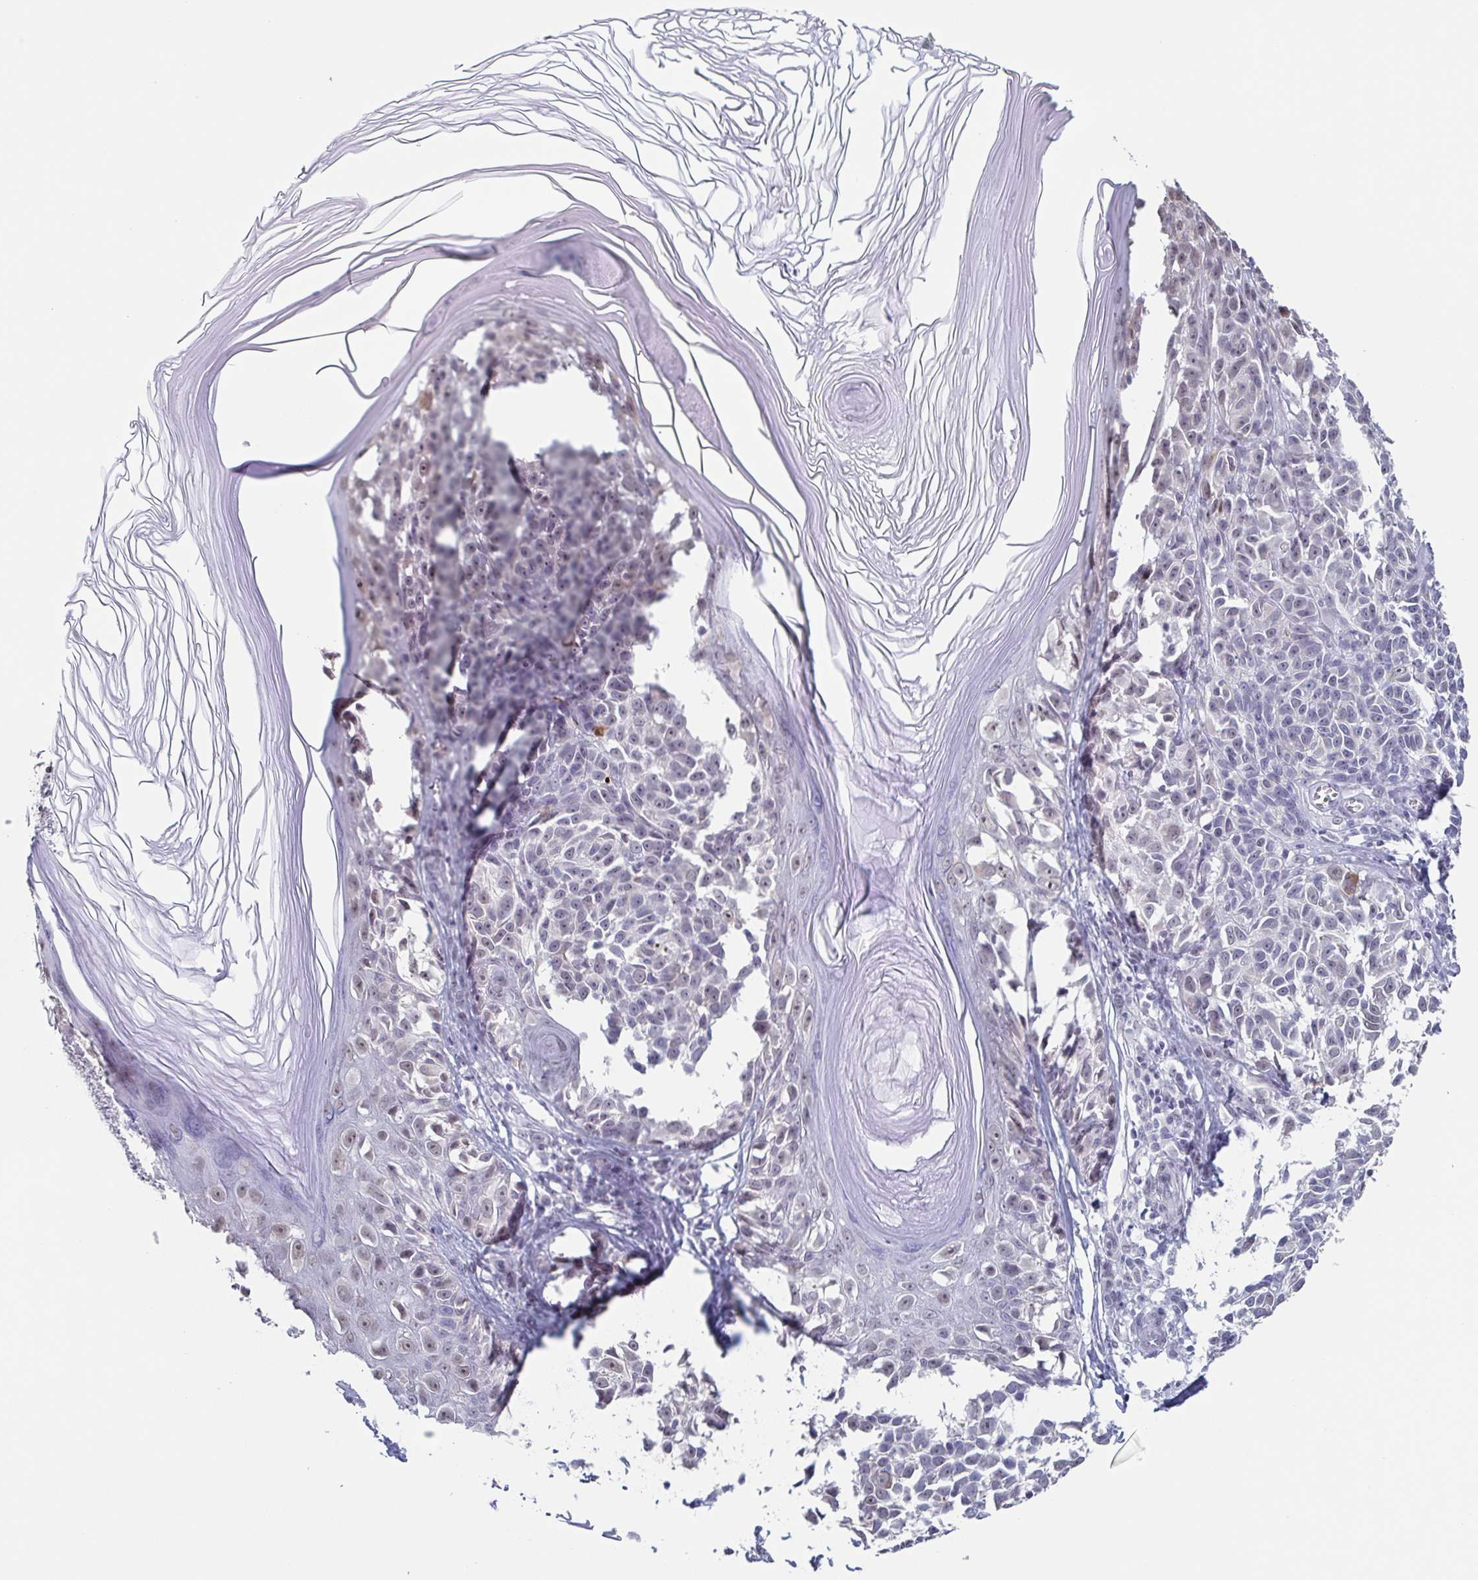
{"staining": {"intensity": "negative", "quantity": "none", "location": "none"}, "tissue": "melanoma", "cell_type": "Tumor cells", "image_type": "cancer", "snomed": [{"axis": "morphology", "description": "Malignant melanoma, NOS"}, {"axis": "topography", "description": "Skin"}], "caption": "Malignant melanoma was stained to show a protein in brown. There is no significant staining in tumor cells.", "gene": "TMEM92", "patient": {"sex": "male", "age": 73}}